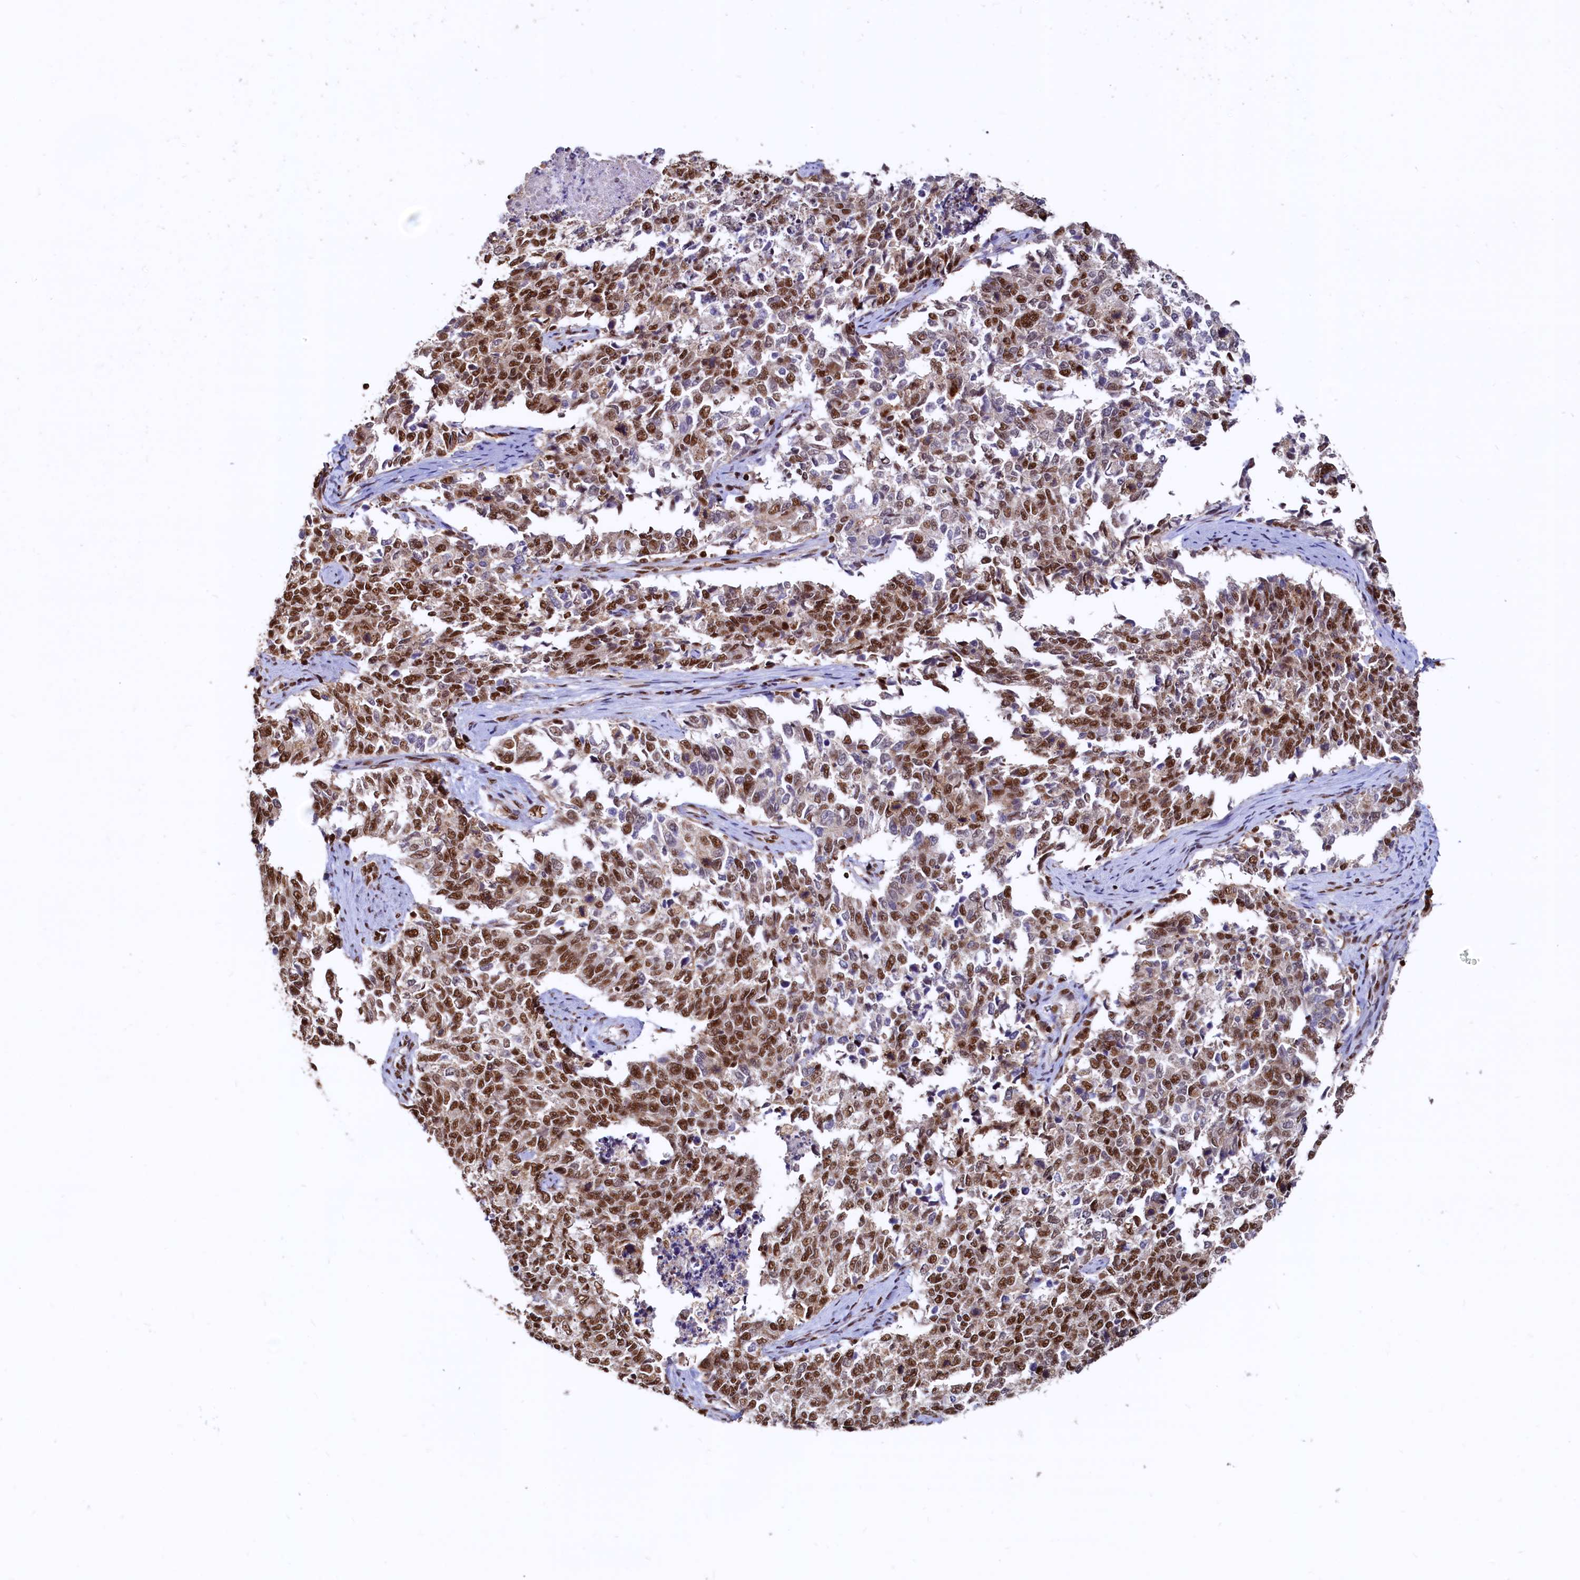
{"staining": {"intensity": "strong", "quantity": ">75%", "location": "nuclear"}, "tissue": "cervical cancer", "cell_type": "Tumor cells", "image_type": "cancer", "snomed": [{"axis": "morphology", "description": "Squamous cell carcinoma, NOS"}, {"axis": "topography", "description": "Cervix"}], "caption": "Human squamous cell carcinoma (cervical) stained with a brown dye reveals strong nuclear positive staining in approximately >75% of tumor cells.", "gene": "RSRC2", "patient": {"sex": "female", "age": 63}}